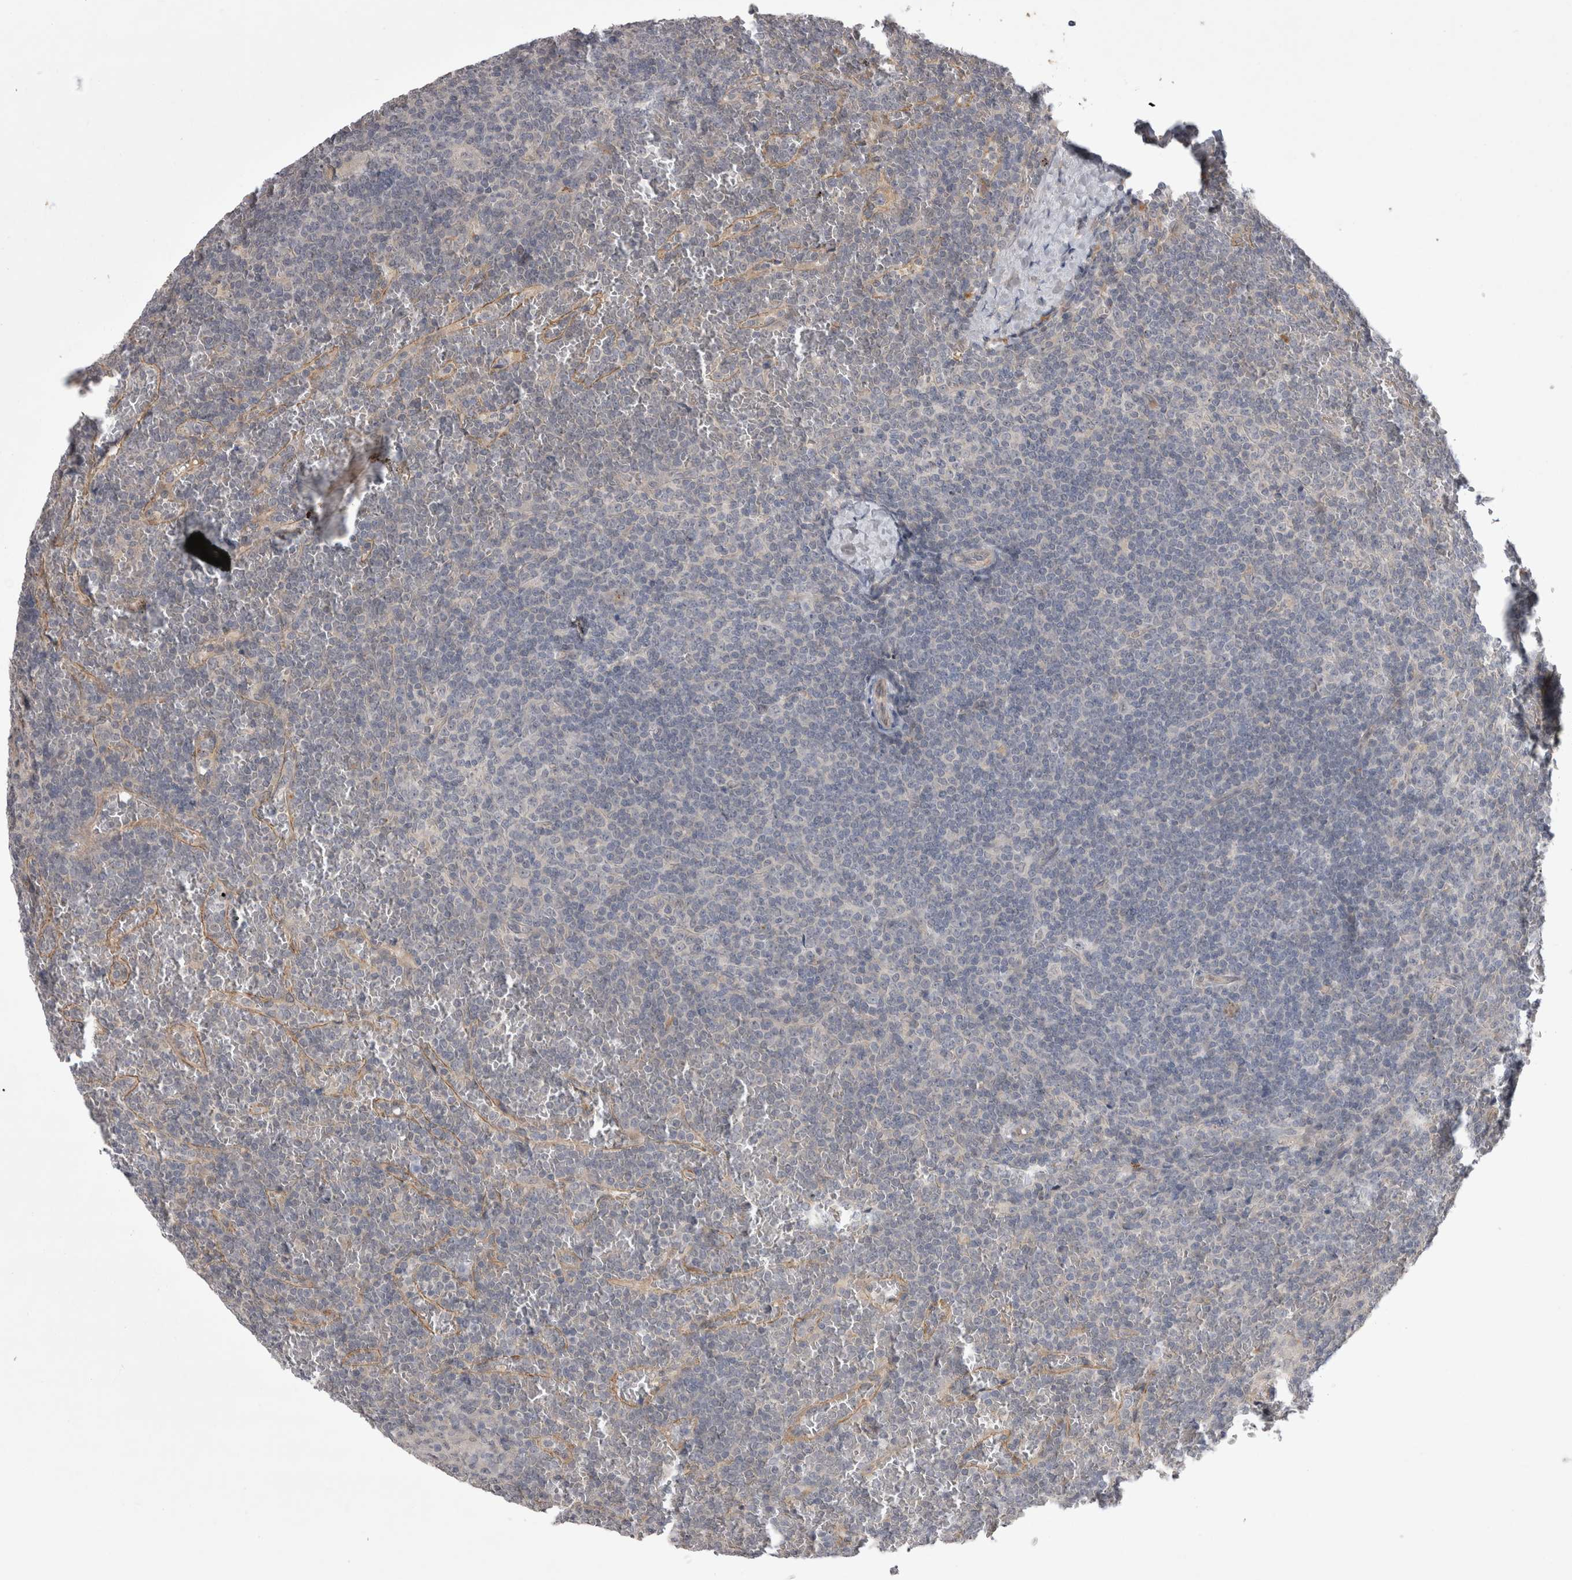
{"staining": {"intensity": "negative", "quantity": "none", "location": "none"}, "tissue": "lymphoma", "cell_type": "Tumor cells", "image_type": "cancer", "snomed": [{"axis": "morphology", "description": "Malignant lymphoma, non-Hodgkin's type, Low grade"}, {"axis": "topography", "description": "Spleen"}], "caption": "The histopathology image displays no significant expression in tumor cells of low-grade malignant lymphoma, non-Hodgkin's type.", "gene": "CTBS", "patient": {"sex": "female", "age": 19}}